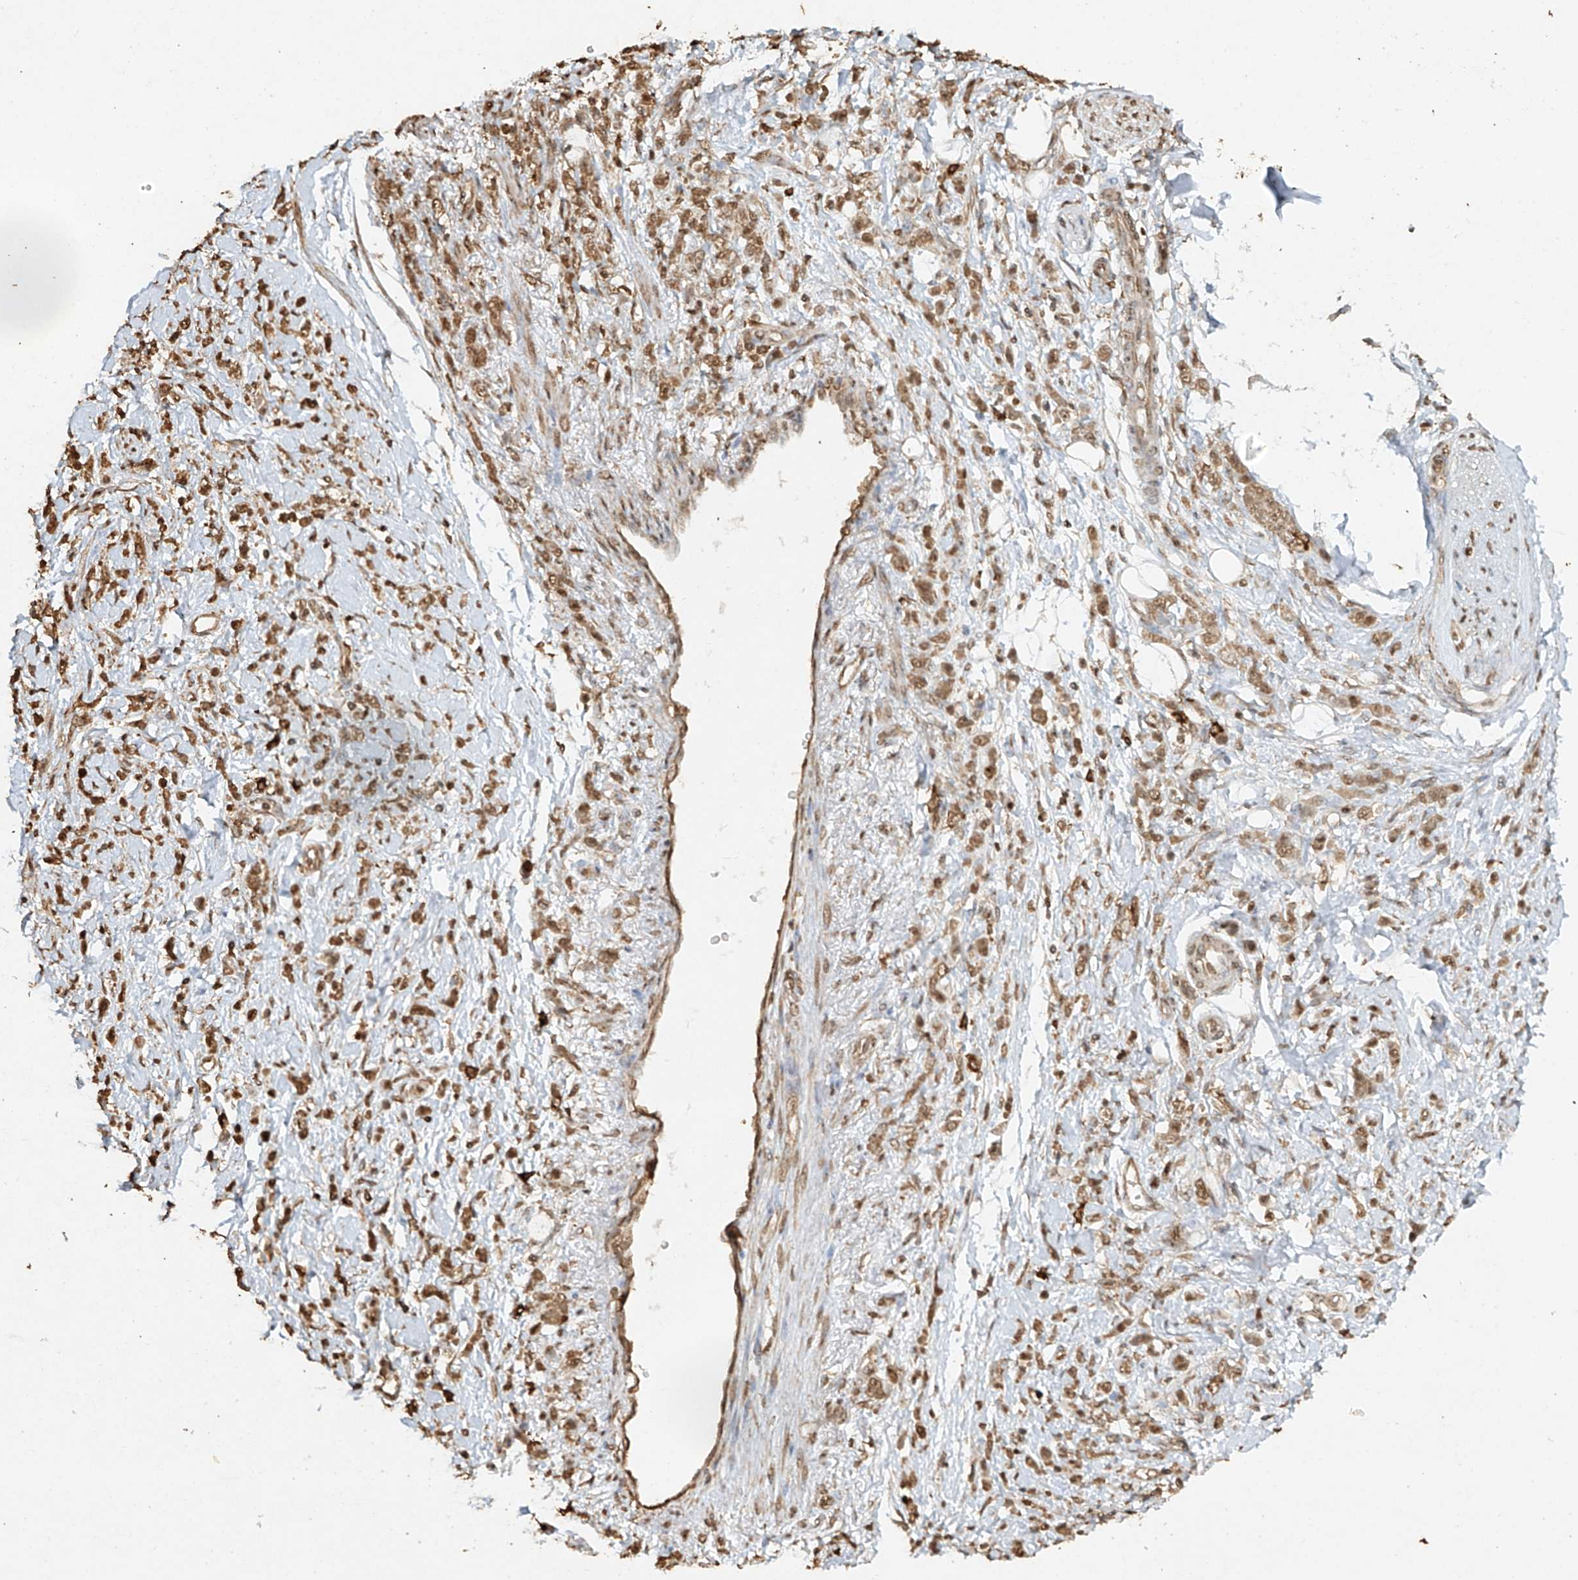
{"staining": {"intensity": "moderate", "quantity": ">75%", "location": "cytoplasmic/membranous,nuclear"}, "tissue": "stomach cancer", "cell_type": "Tumor cells", "image_type": "cancer", "snomed": [{"axis": "morphology", "description": "Normal tissue, NOS"}, {"axis": "morphology", "description": "Adenocarcinoma, NOS"}, {"axis": "topography", "description": "Stomach"}], "caption": "Immunohistochemistry (DAB (3,3'-diaminobenzidine)) staining of human stomach adenocarcinoma exhibits moderate cytoplasmic/membranous and nuclear protein expression in about >75% of tumor cells.", "gene": "TIGAR", "patient": {"sex": "male", "age": 82}}